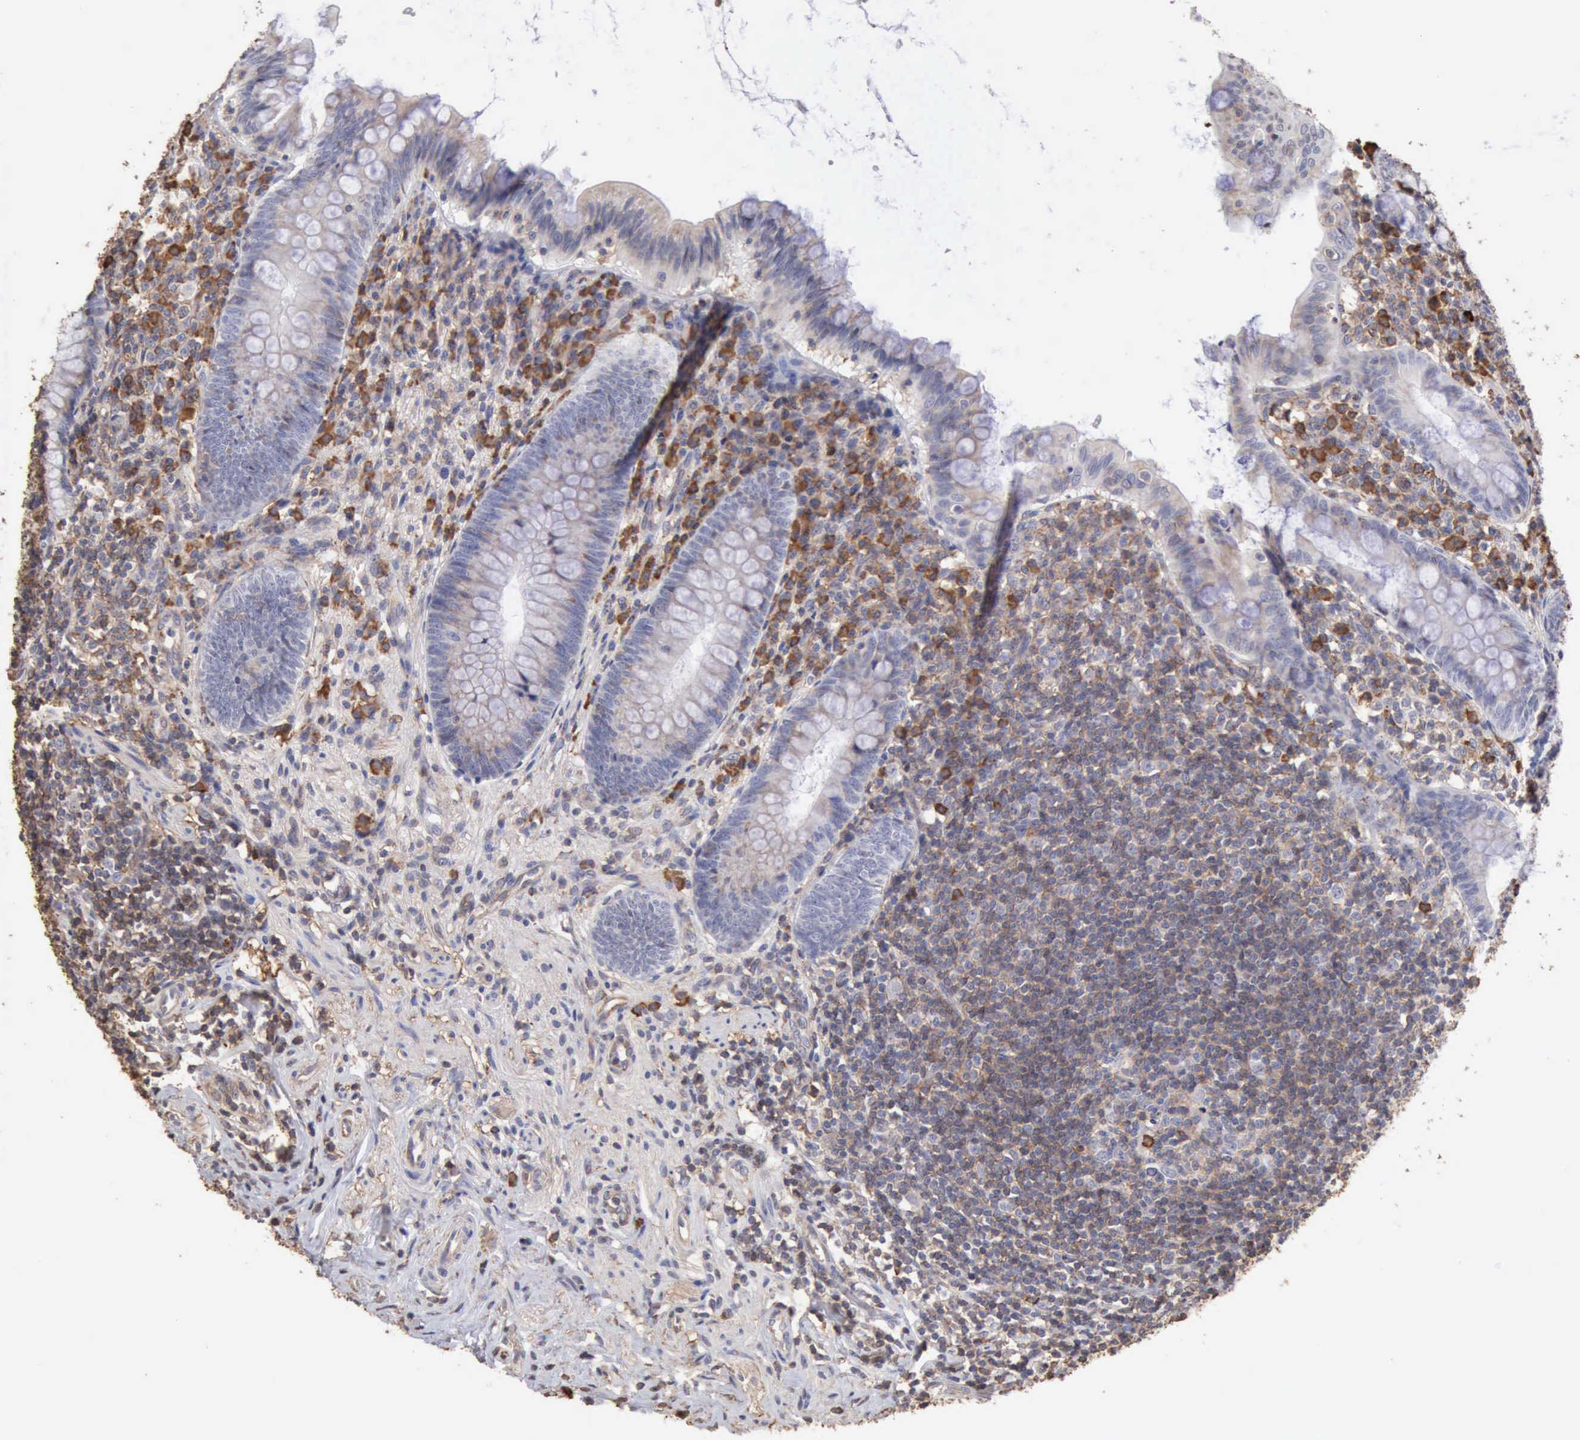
{"staining": {"intensity": "negative", "quantity": "none", "location": "none"}, "tissue": "appendix", "cell_type": "Glandular cells", "image_type": "normal", "snomed": [{"axis": "morphology", "description": "Normal tissue, NOS"}, {"axis": "topography", "description": "Appendix"}], "caption": "Immunohistochemistry of benign appendix reveals no positivity in glandular cells. (Brightfield microscopy of DAB (3,3'-diaminobenzidine) immunohistochemistry (IHC) at high magnification).", "gene": "GPR101", "patient": {"sex": "female", "age": 66}}